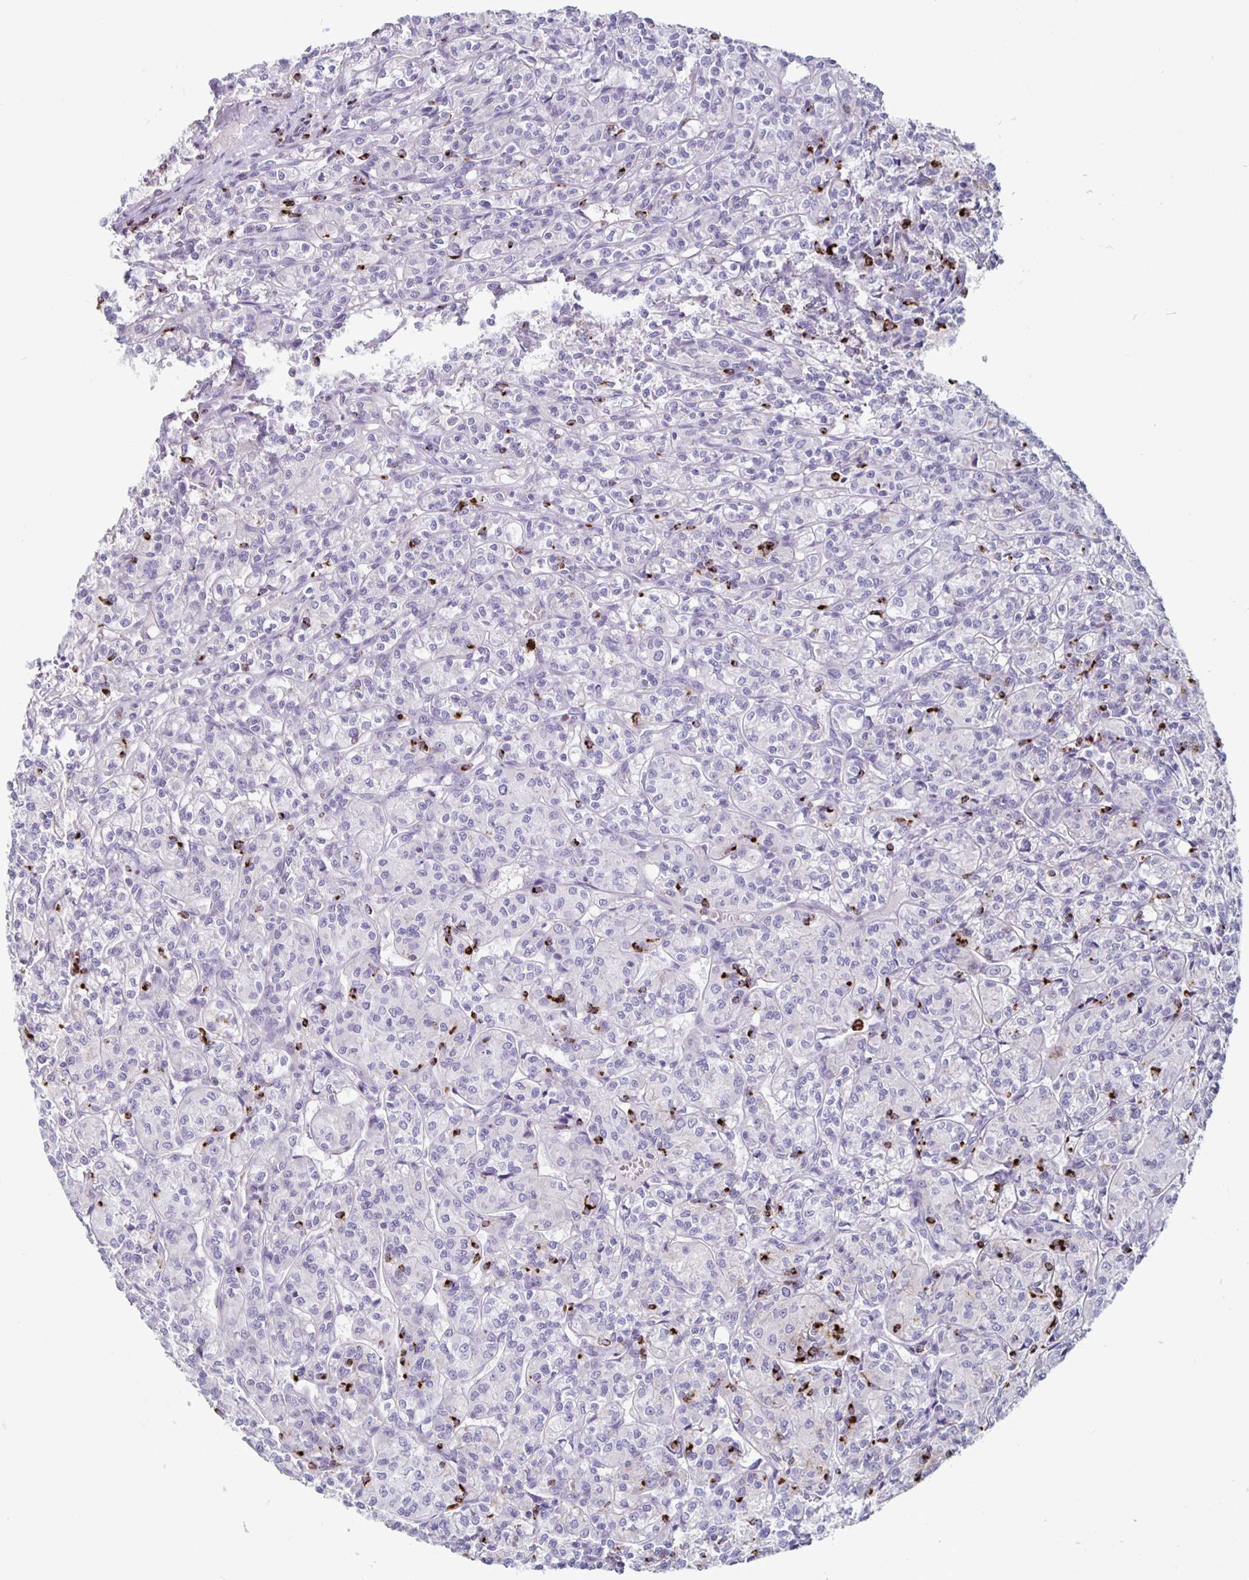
{"staining": {"intensity": "negative", "quantity": "none", "location": "none"}, "tissue": "renal cancer", "cell_type": "Tumor cells", "image_type": "cancer", "snomed": [{"axis": "morphology", "description": "Adenocarcinoma, NOS"}, {"axis": "topography", "description": "Kidney"}], "caption": "IHC image of neoplastic tissue: renal cancer stained with DAB reveals no significant protein staining in tumor cells.", "gene": "GZMK", "patient": {"sex": "male", "age": 36}}